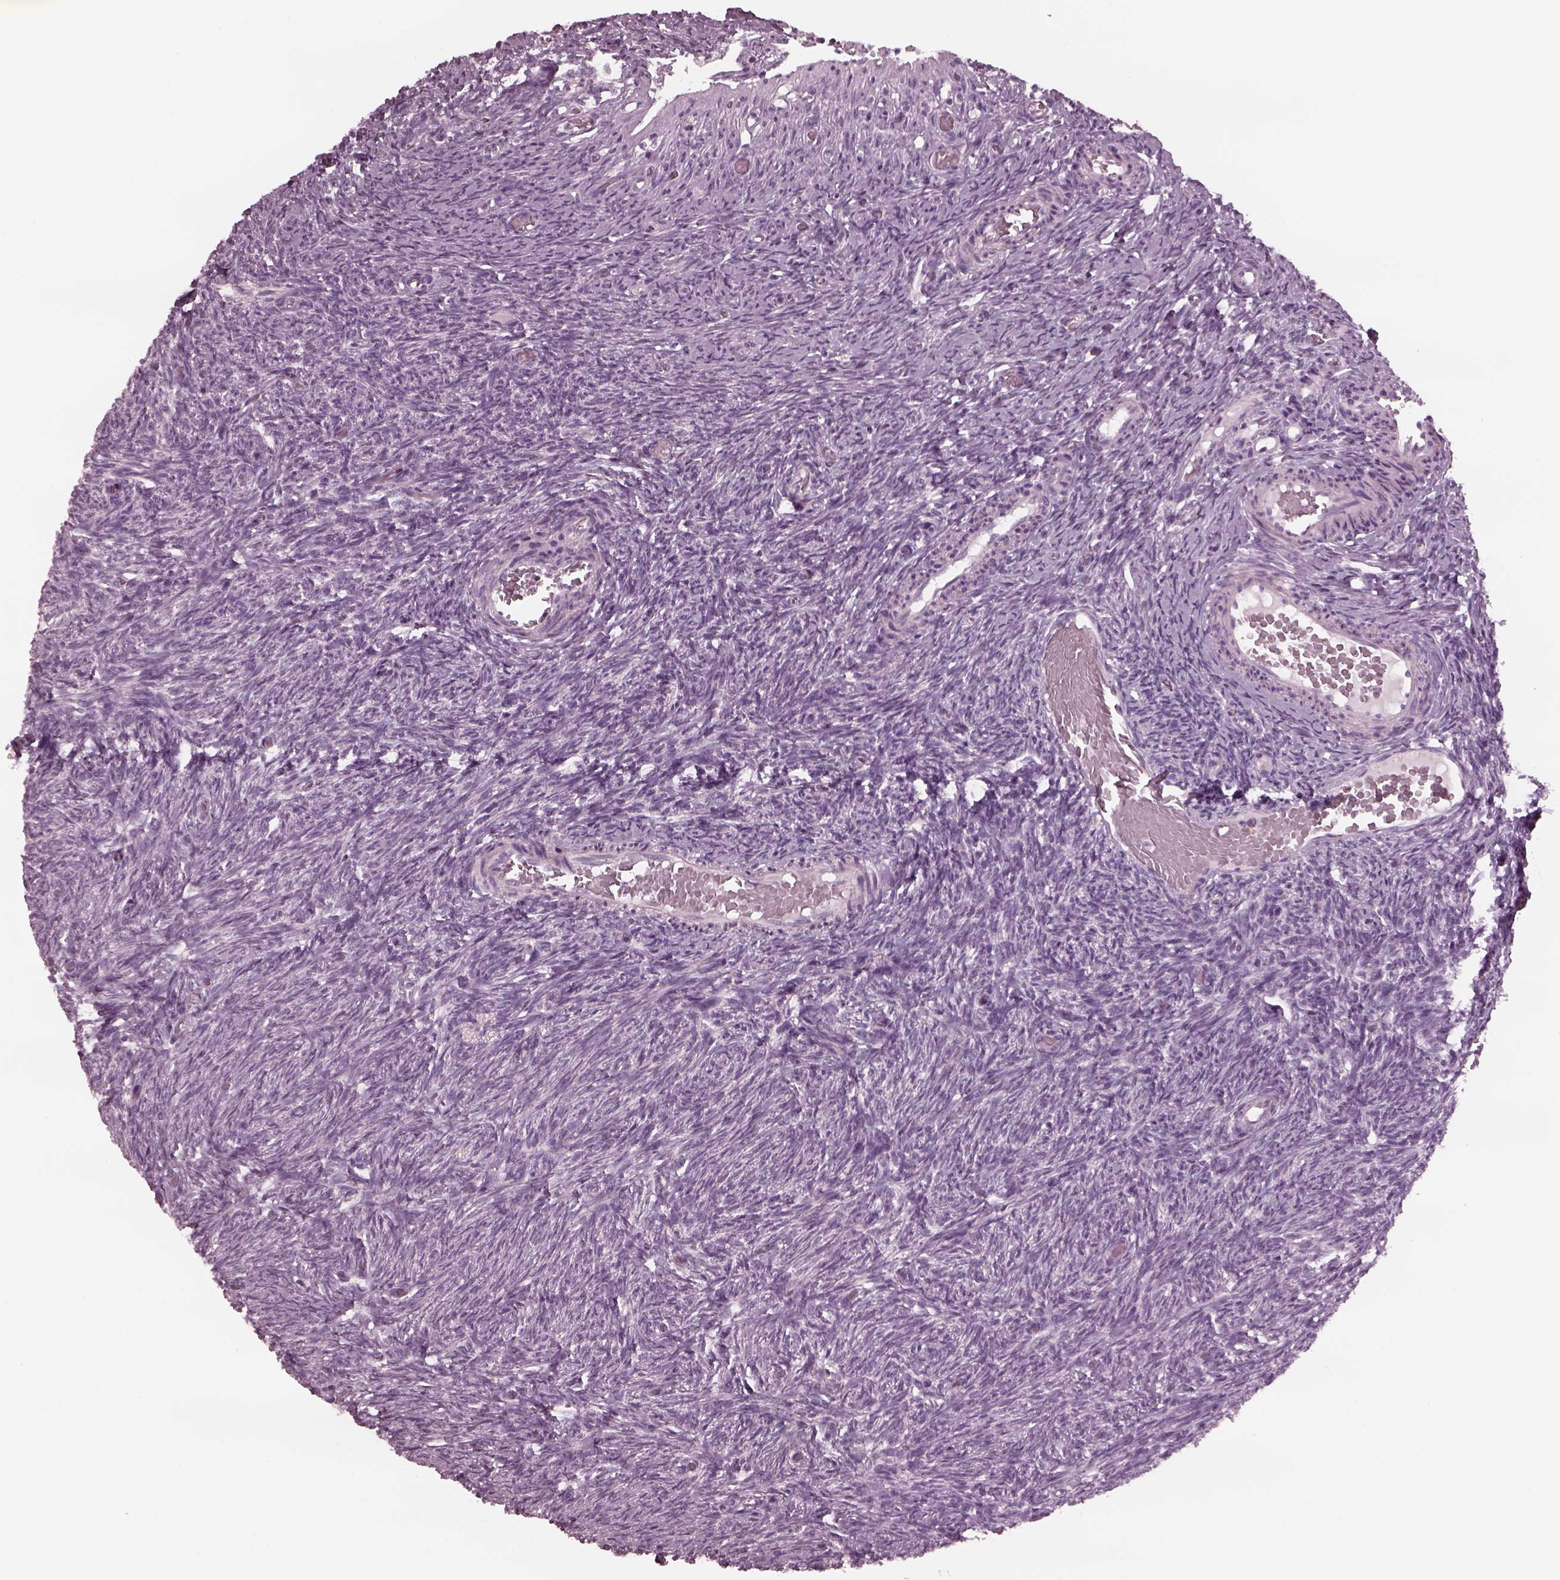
{"staining": {"intensity": "negative", "quantity": "none", "location": "none"}, "tissue": "ovary", "cell_type": "Follicle cells", "image_type": "normal", "snomed": [{"axis": "morphology", "description": "Normal tissue, NOS"}, {"axis": "topography", "description": "Ovary"}], "caption": "High power microscopy histopathology image of an immunohistochemistry photomicrograph of unremarkable ovary, revealing no significant positivity in follicle cells. (DAB immunohistochemistry (IHC) visualized using brightfield microscopy, high magnification).", "gene": "YY2", "patient": {"sex": "female", "age": 39}}